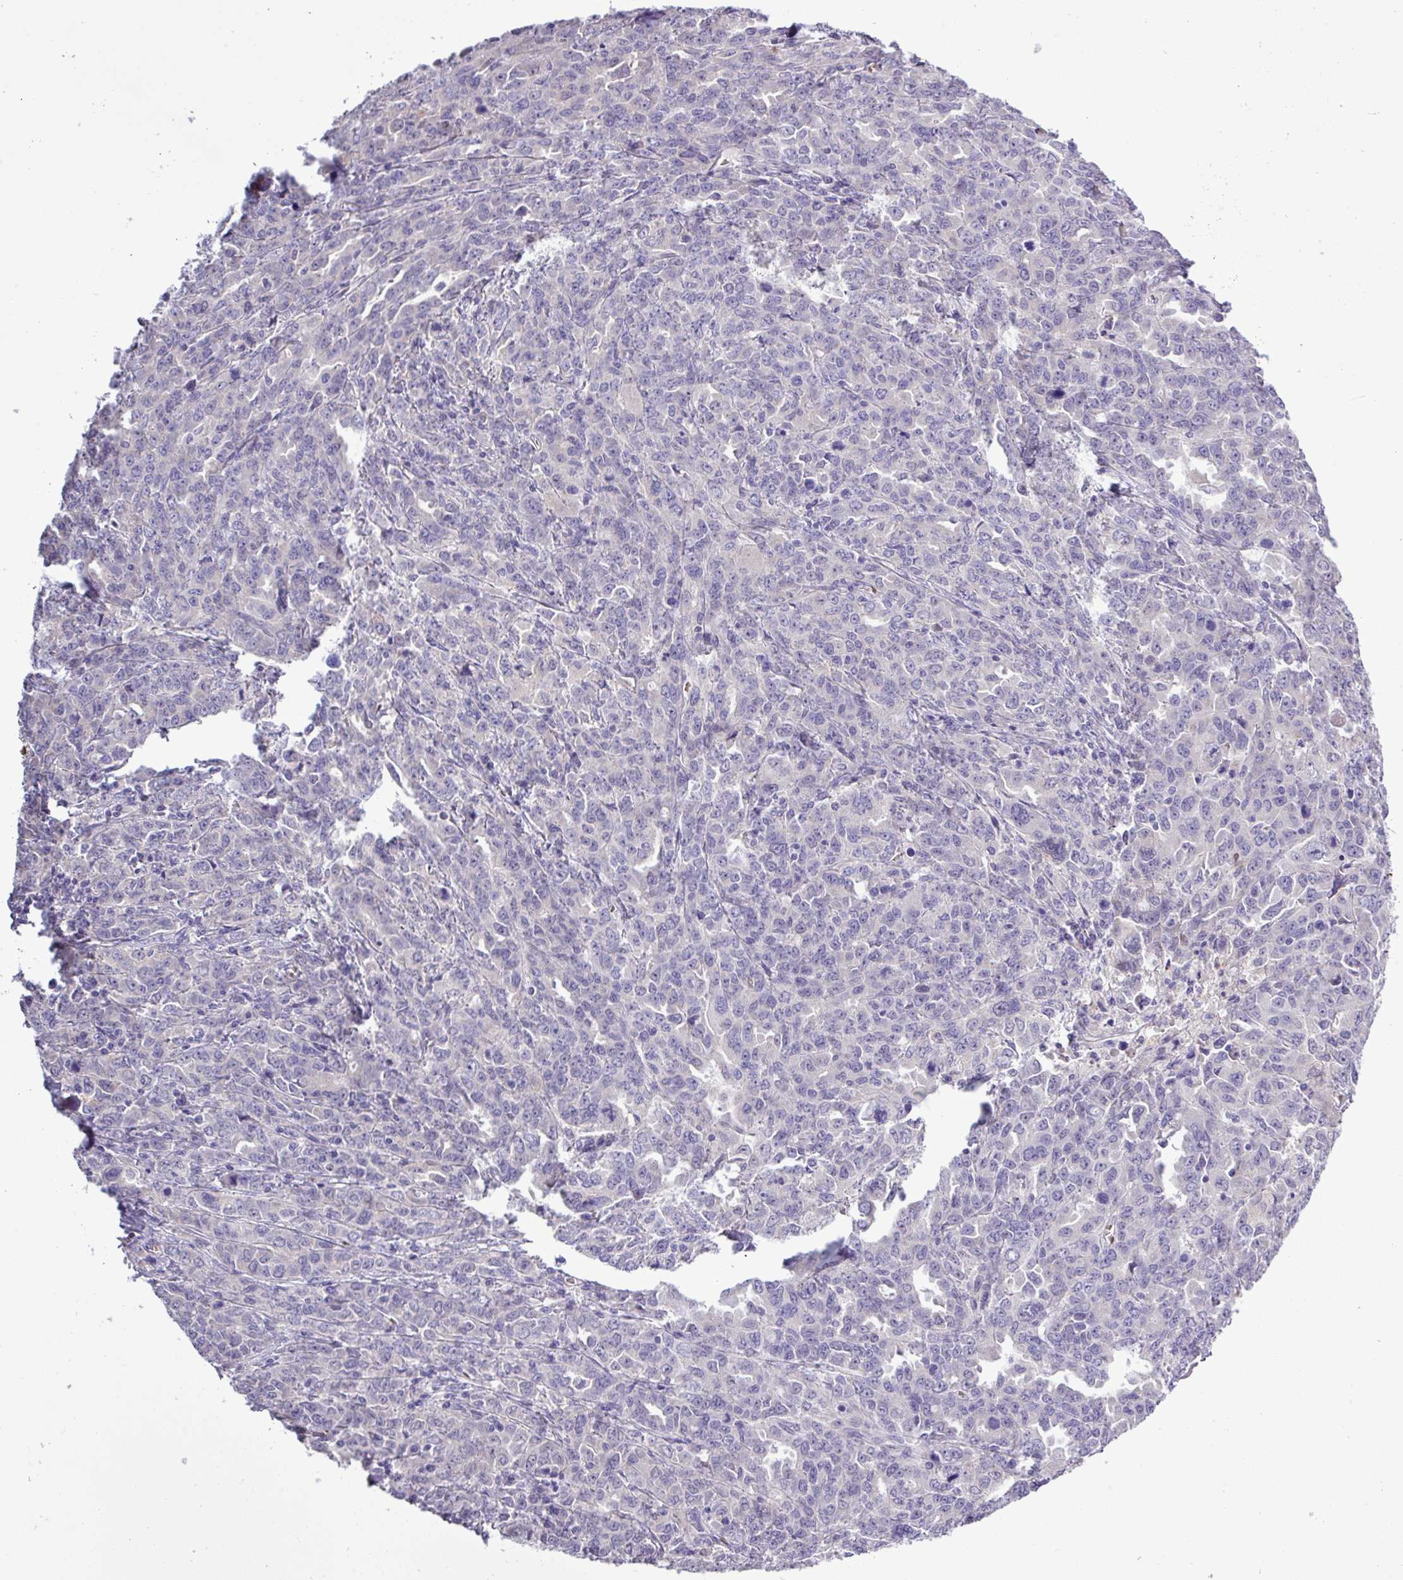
{"staining": {"intensity": "negative", "quantity": "none", "location": "none"}, "tissue": "ovarian cancer", "cell_type": "Tumor cells", "image_type": "cancer", "snomed": [{"axis": "morphology", "description": "Adenocarcinoma, NOS"}, {"axis": "morphology", "description": "Carcinoma, endometroid"}, {"axis": "topography", "description": "Ovary"}], "caption": "DAB (3,3'-diaminobenzidine) immunohistochemical staining of human ovarian endometroid carcinoma displays no significant positivity in tumor cells.", "gene": "MGAT4B", "patient": {"sex": "female", "age": 72}}